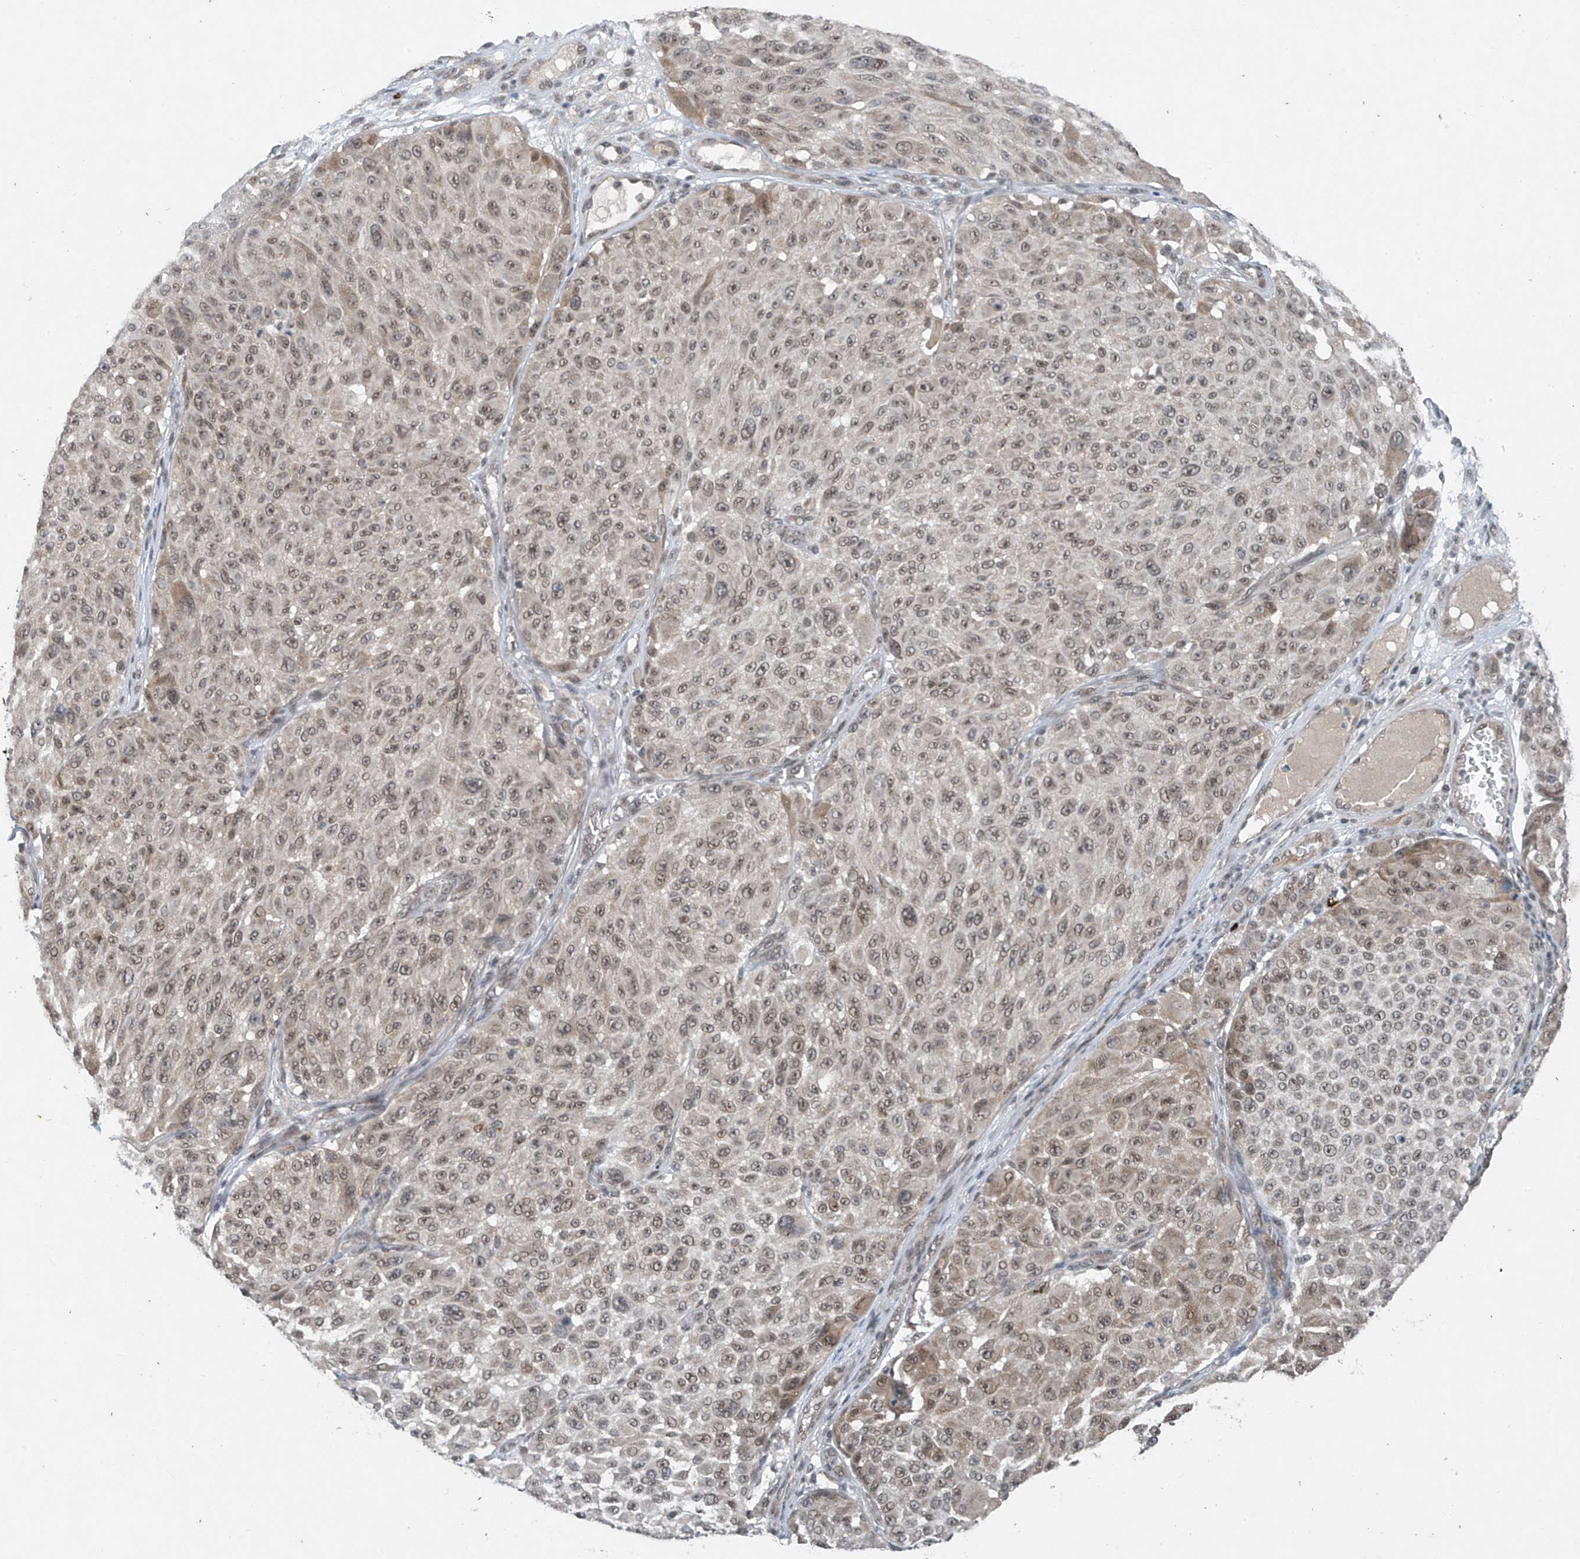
{"staining": {"intensity": "weak", "quantity": "25%-75%", "location": "nuclear"}, "tissue": "melanoma", "cell_type": "Tumor cells", "image_type": "cancer", "snomed": [{"axis": "morphology", "description": "Malignant melanoma, NOS"}, {"axis": "topography", "description": "Skin"}], "caption": "High-power microscopy captured an IHC image of malignant melanoma, revealing weak nuclear positivity in about 25%-75% of tumor cells.", "gene": "TAF8", "patient": {"sex": "male", "age": 83}}